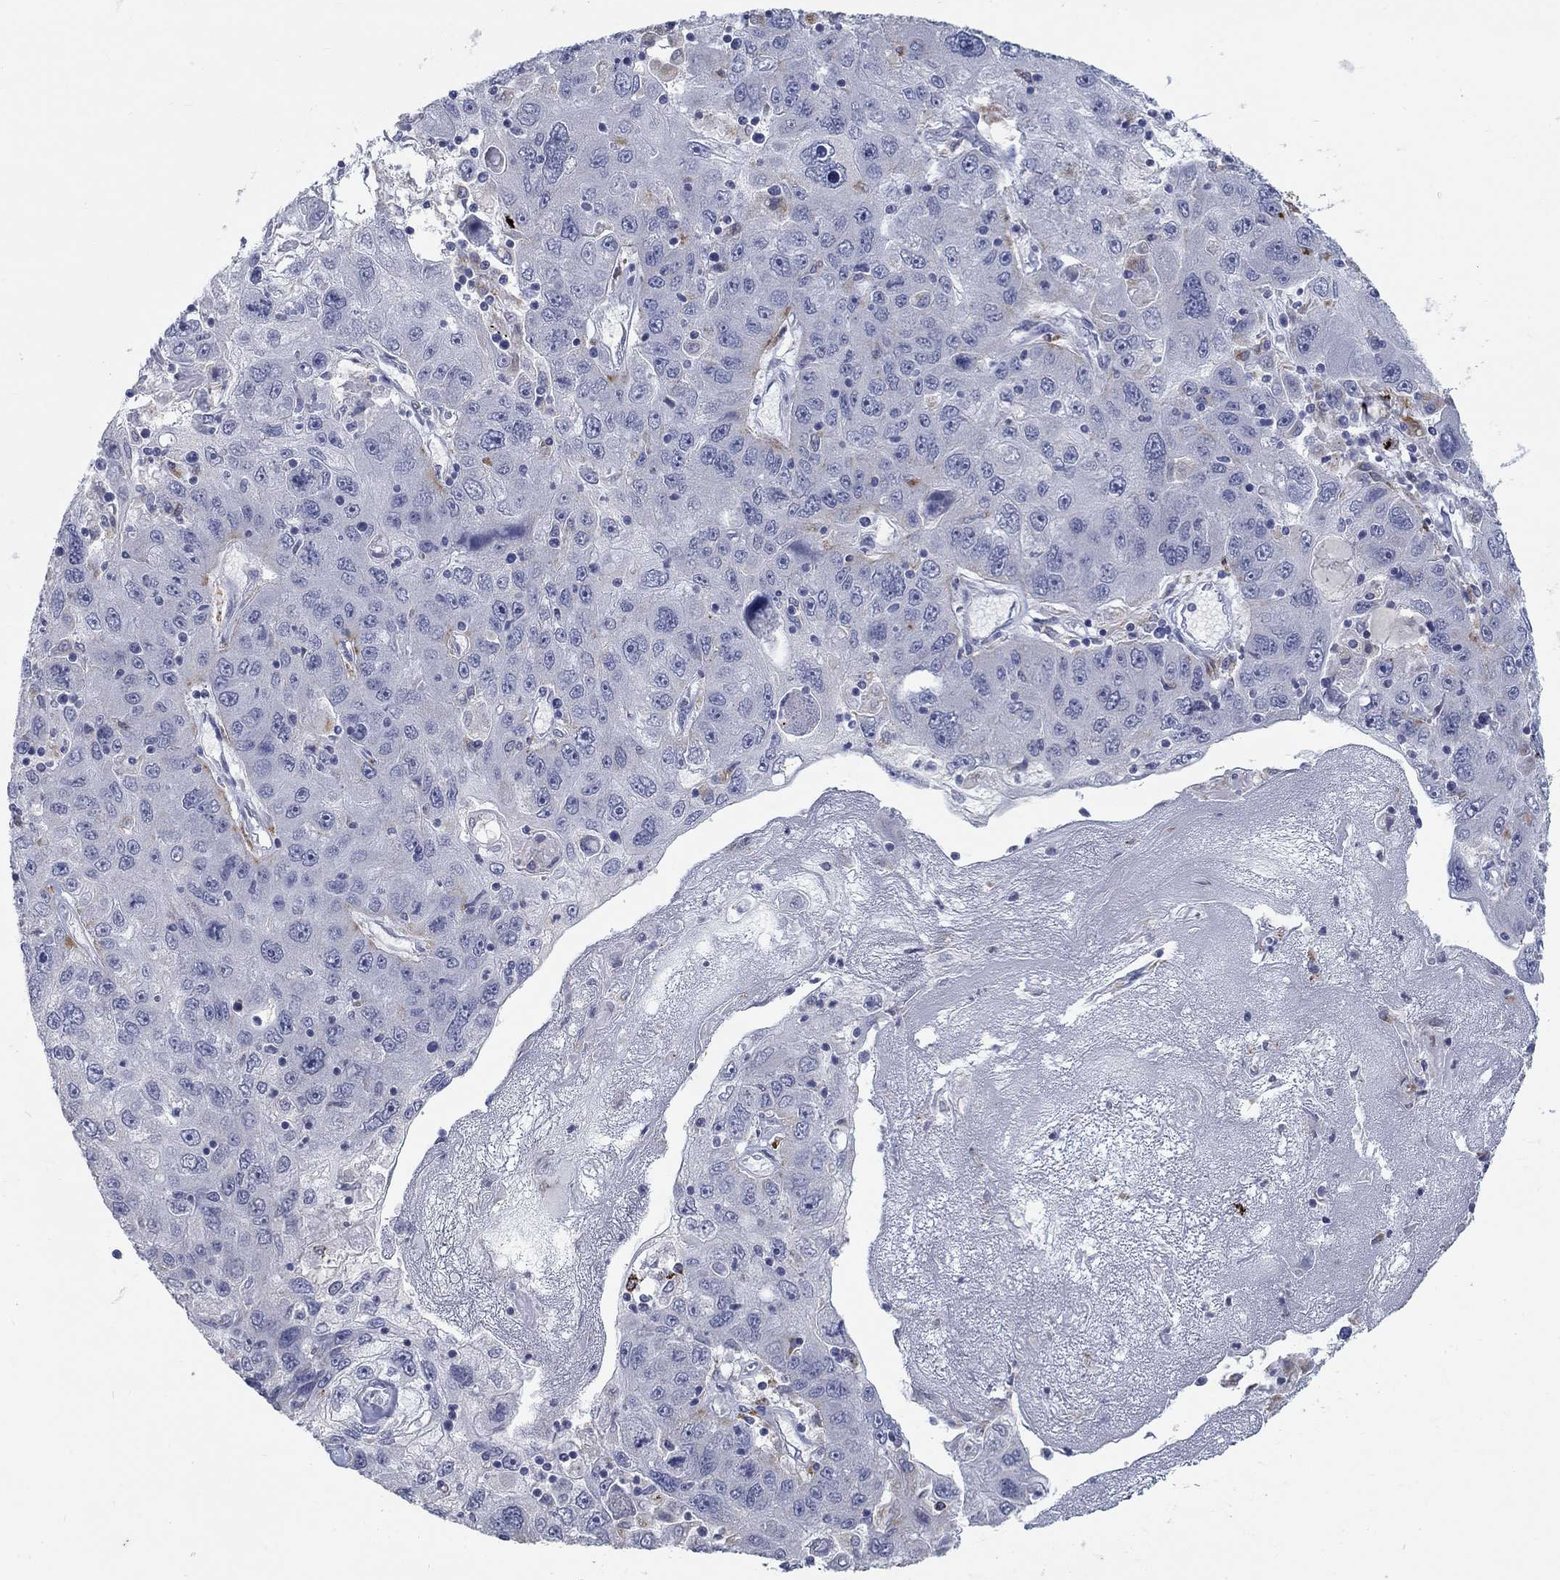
{"staining": {"intensity": "moderate", "quantity": "<25%", "location": "cytoplasmic/membranous"}, "tissue": "stomach cancer", "cell_type": "Tumor cells", "image_type": "cancer", "snomed": [{"axis": "morphology", "description": "Adenocarcinoma, NOS"}, {"axis": "topography", "description": "Stomach"}], "caption": "A histopathology image showing moderate cytoplasmic/membranous positivity in approximately <25% of tumor cells in stomach cancer (adenocarcinoma), as visualized by brown immunohistochemical staining.", "gene": "MTSS2", "patient": {"sex": "male", "age": 56}}